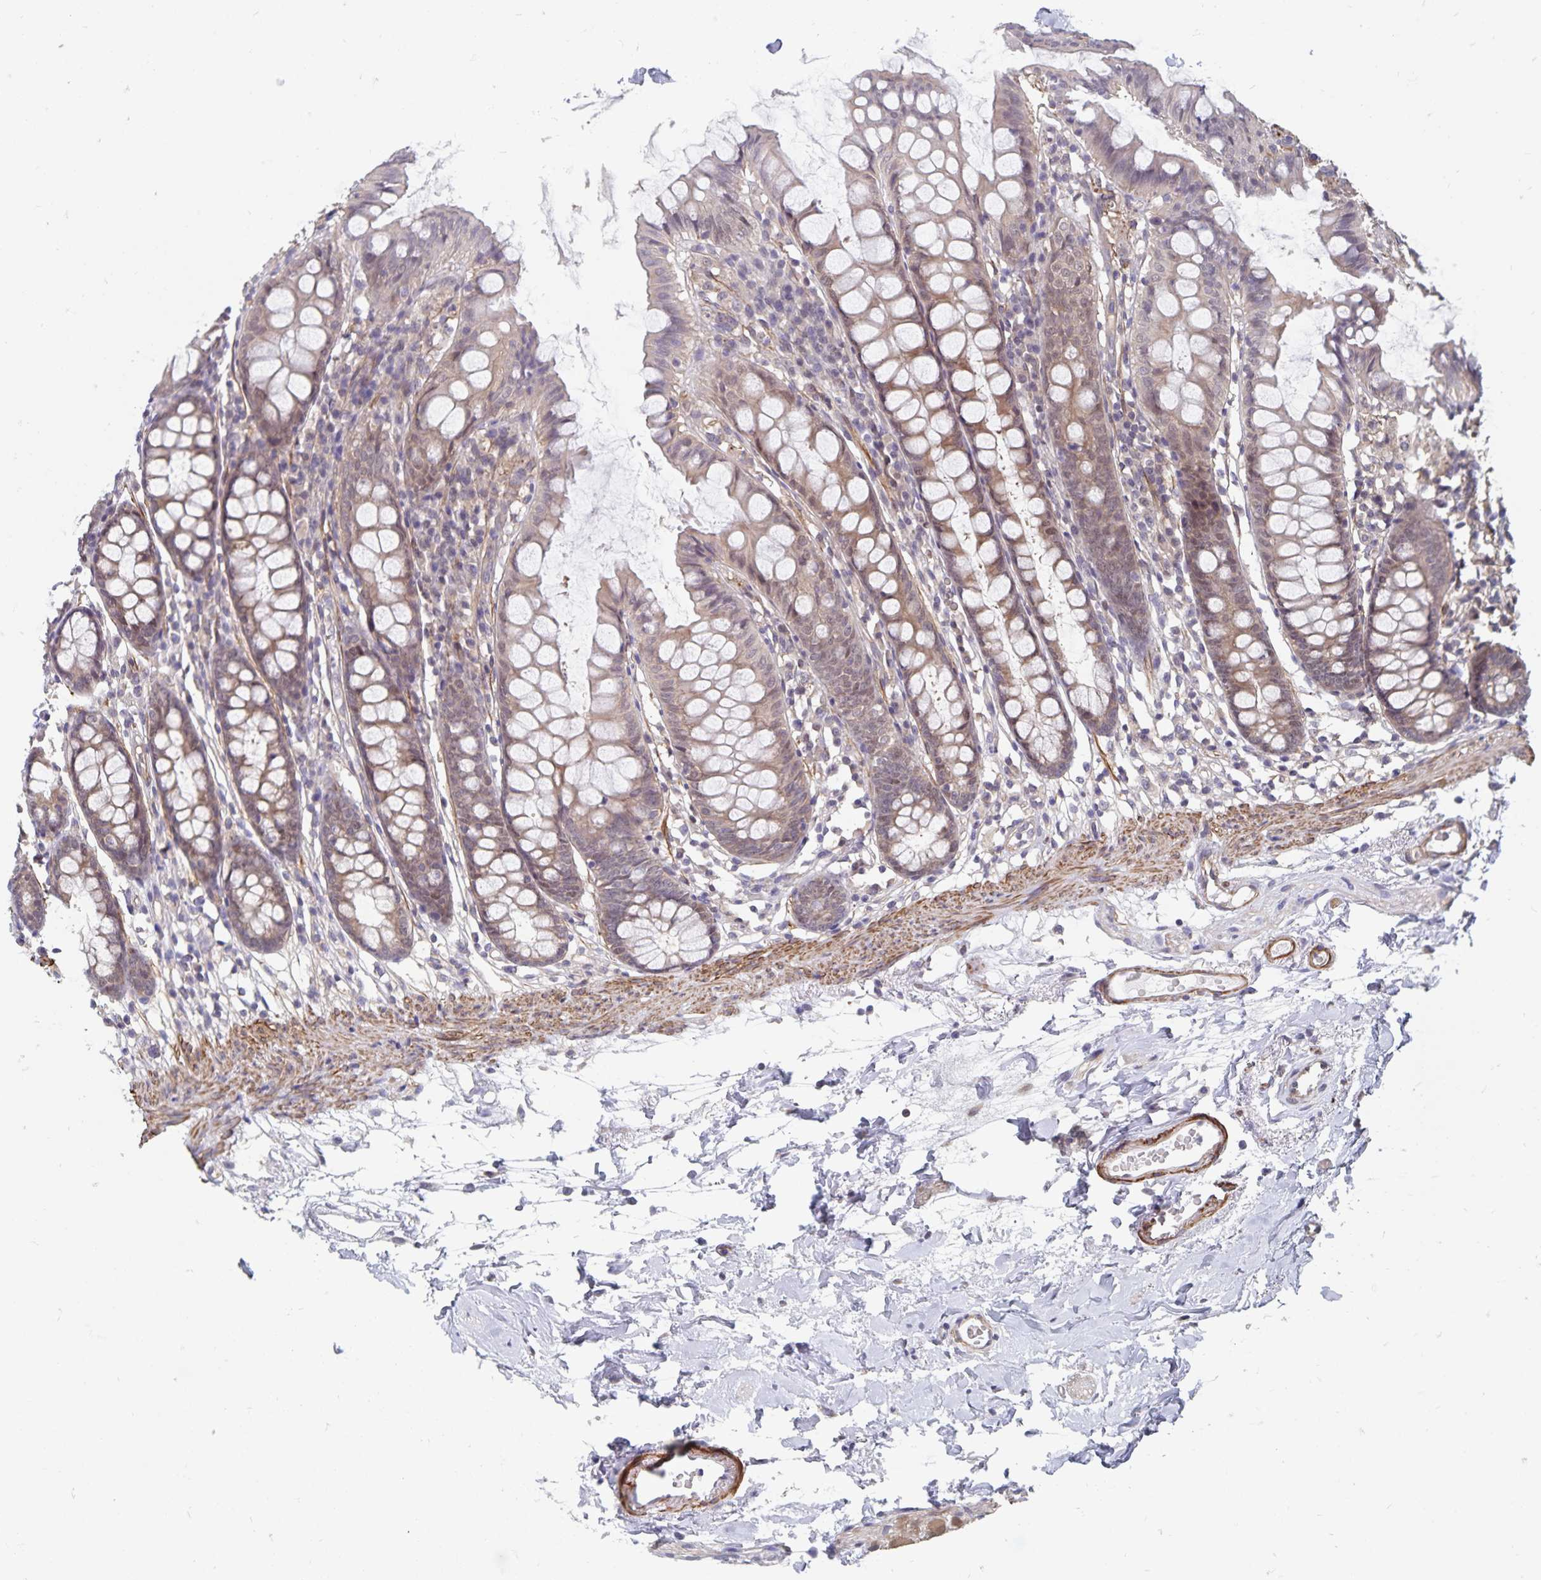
{"staining": {"intensity": "moderate", "quantity": "25%-75%", "location": "cytoplasmic/membranous"}, "tissue": "colon", "cell_type": "Endothelial cells", "image_type": "normal", "snomed": [{"axis": "morphology", "description": "Normal tissue, NOS"}, {"axis": "topography", "description": "Colon"}], "caption": "High-magnification brightfield microscopy of benign colon stained with DAB (brown) and counterstained with hematoxylin (blue). endothelial cells exhibit moderate cytoplasmic/membranous expression is seen in about25%-75% of cells.", "gene": "BAG6", "patient": {"sex": "female", "age": 84}}